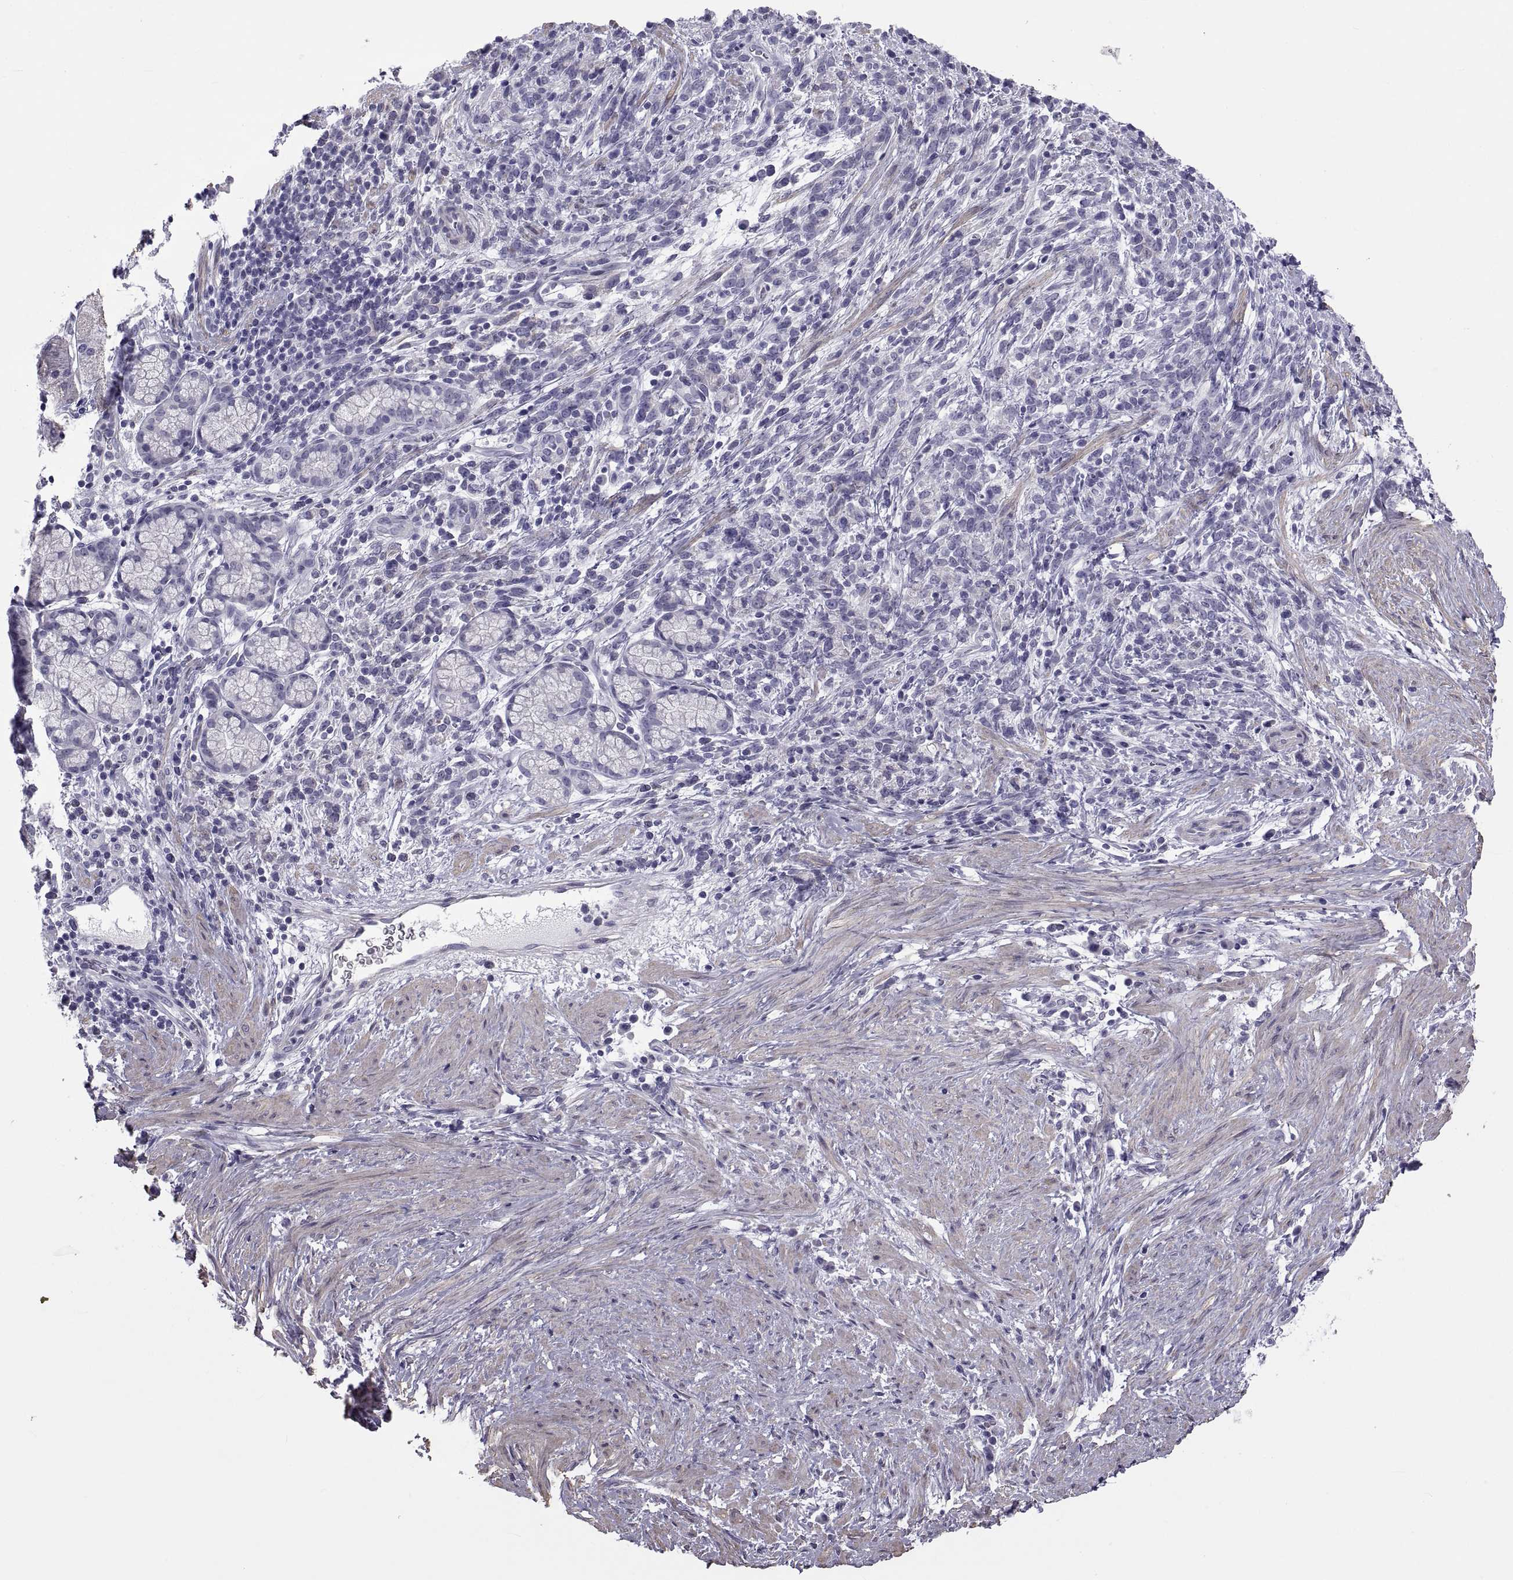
{"staining": {"intensity": "negative", "quantity": "none", "location": "none"}, "tissue": "stomach cancer", "cell_type": "Tumor cells", "image_type": "cancer", "snomed": [{"axis": "morphology", "description": "Adenocarcinoma, NOS"}, {"axis": "topography", "description": "Stomach"}], "caption": "Human adenocarcinoma (stomach) stained for a protein using IHC exhibits no staining in tumor cells.", "gene": "MAGEB1", "patient": {"sex": "female", "age": 57}}